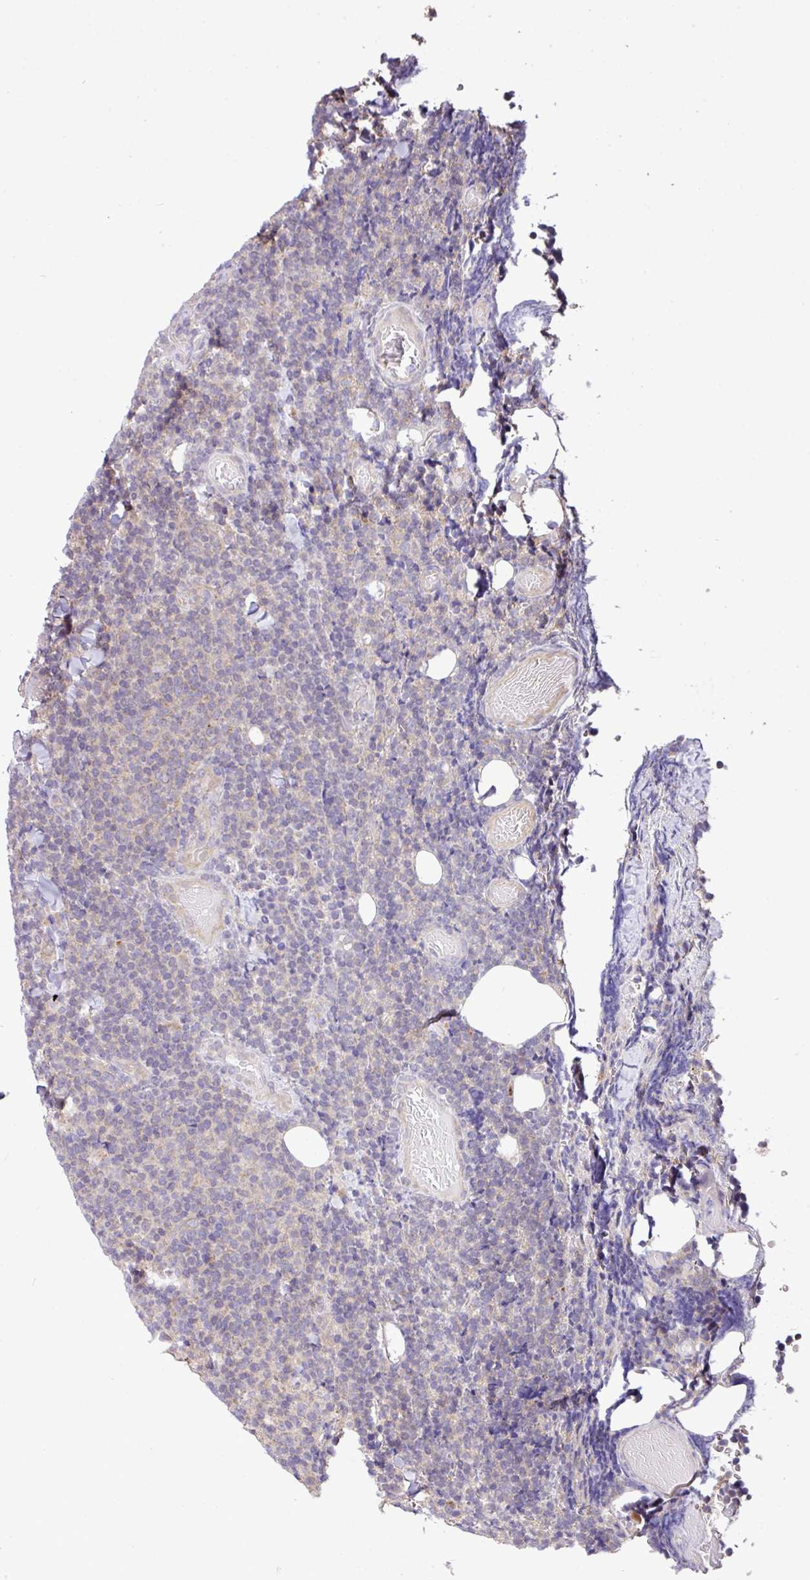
{"staining": {"intensity": "negative", "quantity": "none", "location": "none"}, "tissue": "lymphoma", "cell_type": "Tumor cells", "image_type": "cancer", "snomed": [{"axis": "morphology", "description": "Malignant lymphoma, non-Hodgkin's type, Low grade"}, {"axis": "topography", "description": "Lymph node"}], "caption": "The immunohistochemistry photomicrograph has no significant staining in tumor cells of malignant lymphoma, non-Hodgkin's type (low-grade) tissue.", "gene": "XIAP", "patient": {"sex": "male", "age": 66}}